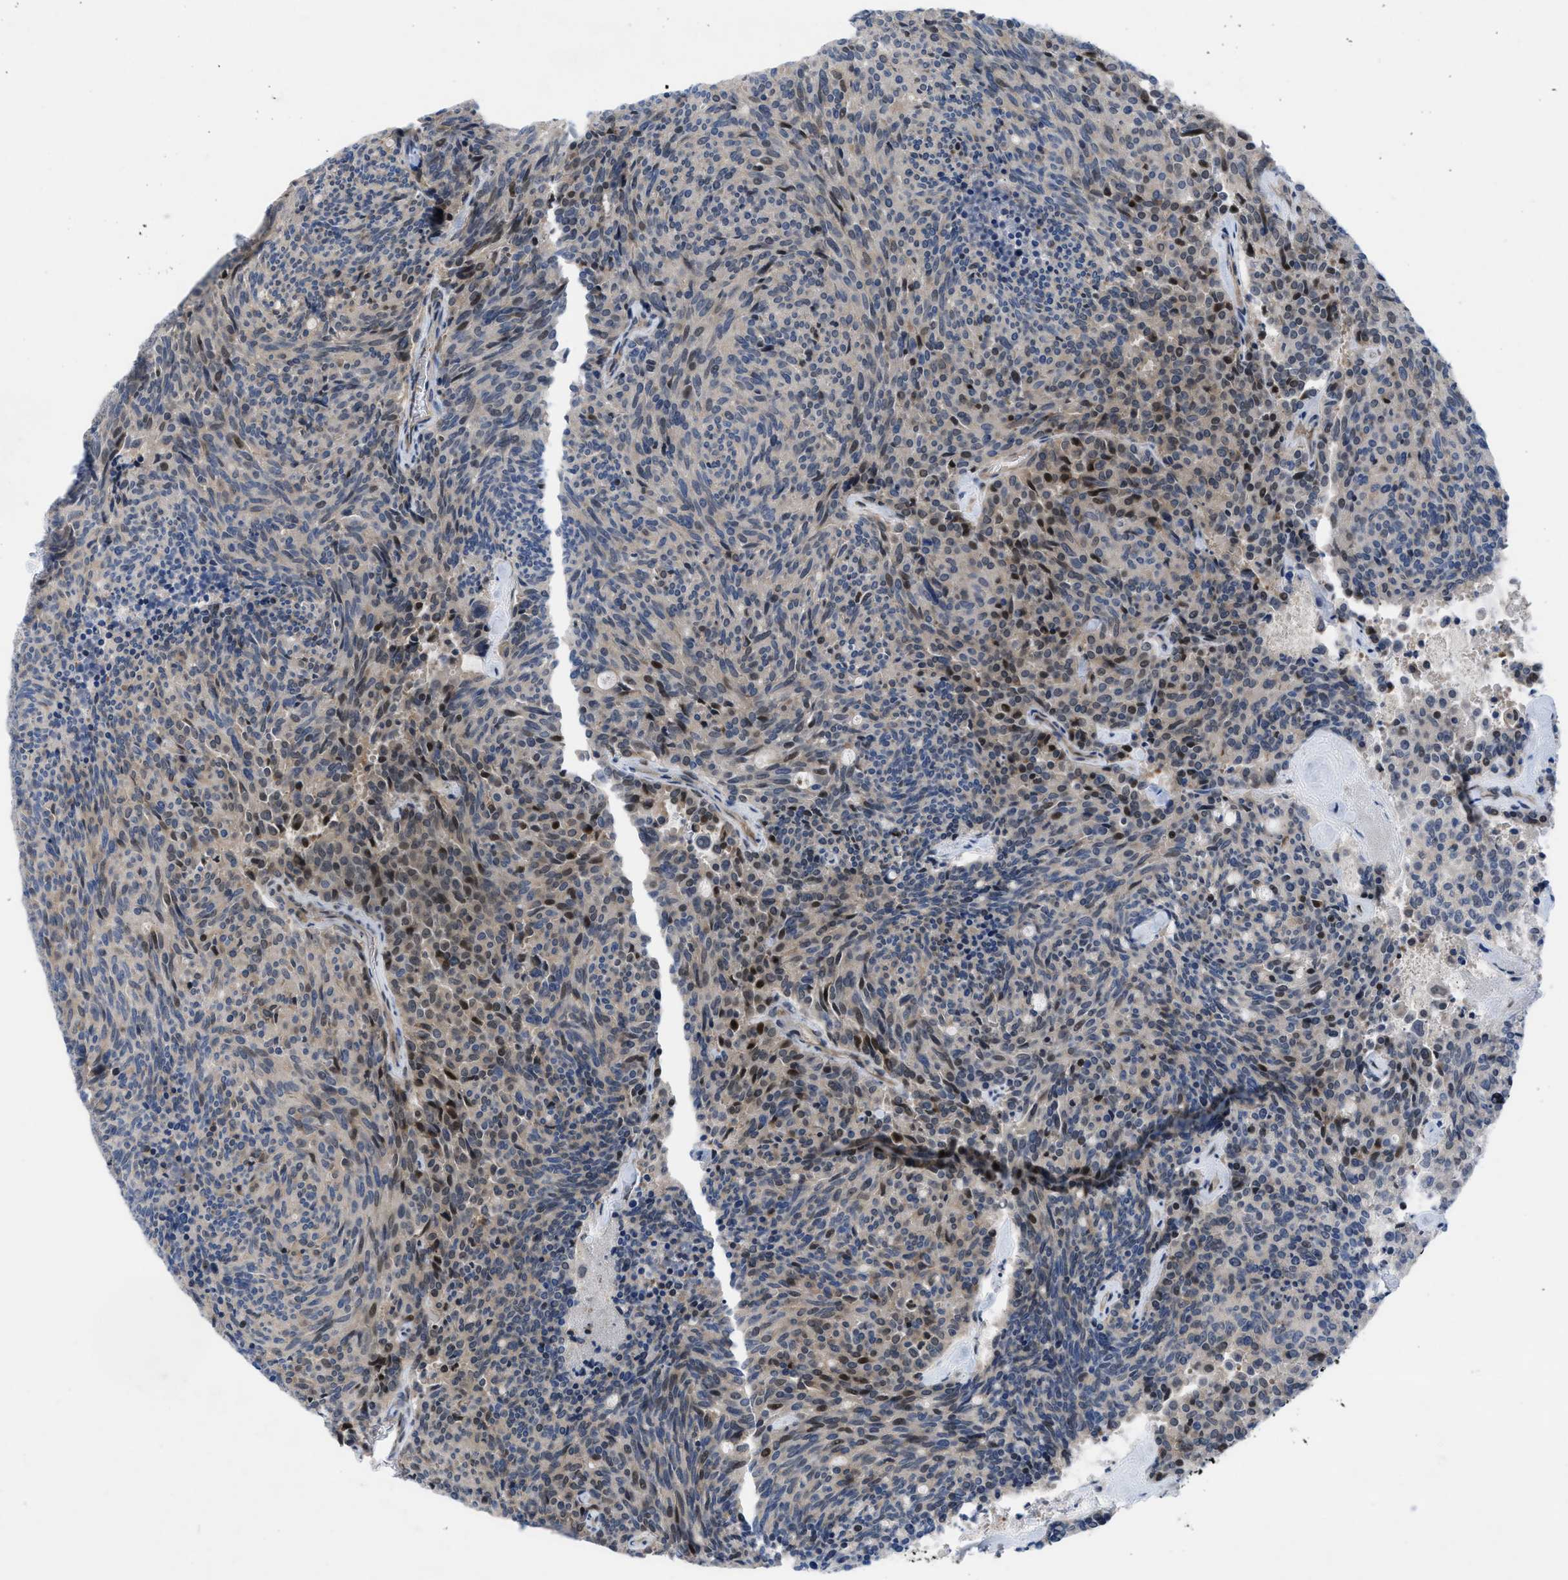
{"staining": {"intensity": "moderate", "quantity": "<25%", "location": "nuclear"}, "tissue": "carcinoid", "cell_type": "Tumor cells", "image_type": "cancer", "snomed": [{"axis": "morphology", "description": "Carcinoid, malignant, NOS"}, {"axis": "topography", "description": "Pancreas"}], "caption": "Moderate nuclear protein positivity is seen in about <25% of tumor cells in carcinoid (malignant).", "gene": "IL17RE", "patient": {"sex": "female", "age": 54}}